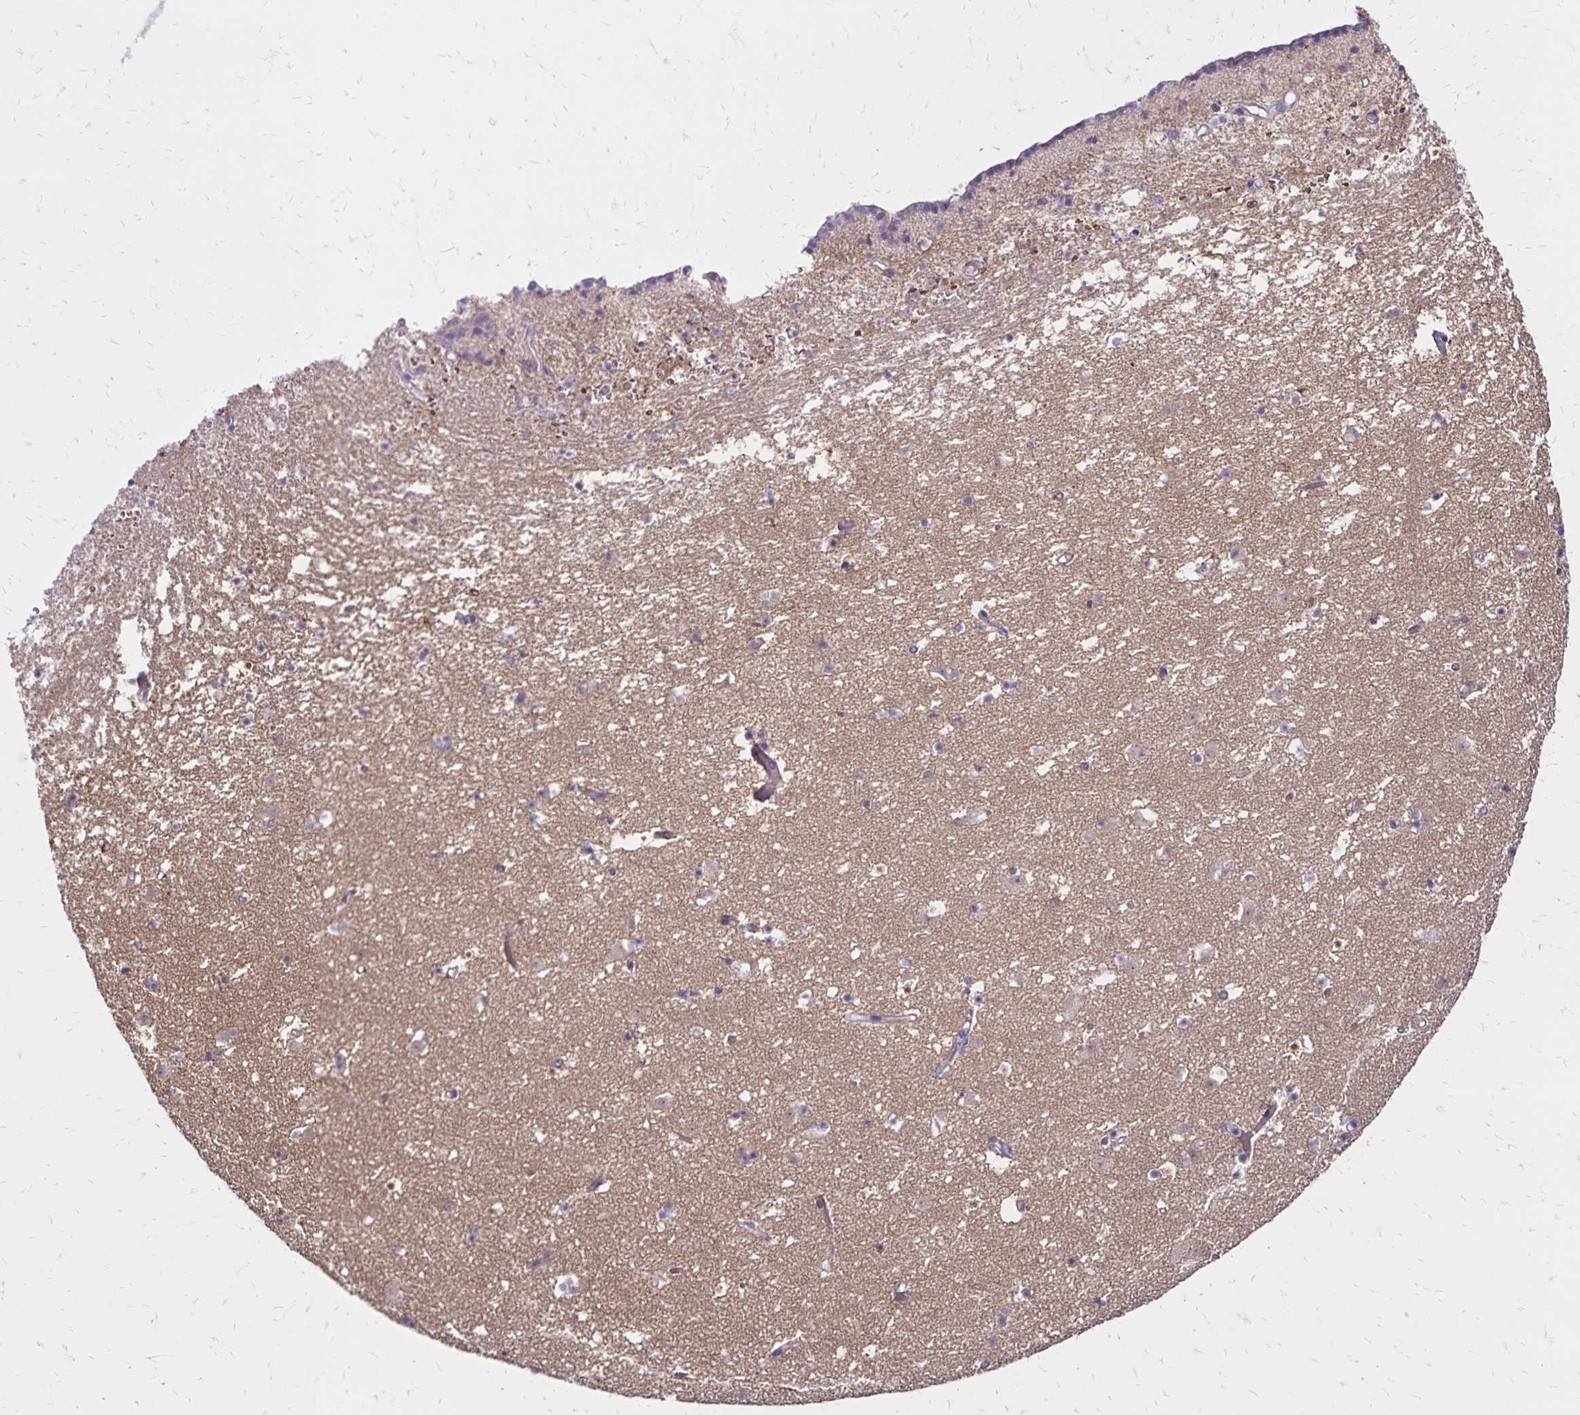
{"staining": {"intensity": "negative", "quantity": "none", "location": "none"}, "tissue": "caudate", "cell_type": "Glial cells", "image_type": "normal", "snomed": [{"axis": "morphology", "description": "Normal tissue, NOS"}, {"axis": "topography", "description": "Lateral ventricle wall"}], "caption": "Unremarkable caudate was stained to show a protein in brown. There is no significant positivity in glial cells. (Brightfield microscopy of DAB immunohistochemistry (IHC) at high magnification).", "gene": "FSD1", "patient": {"sex": "female", "age": 42}}